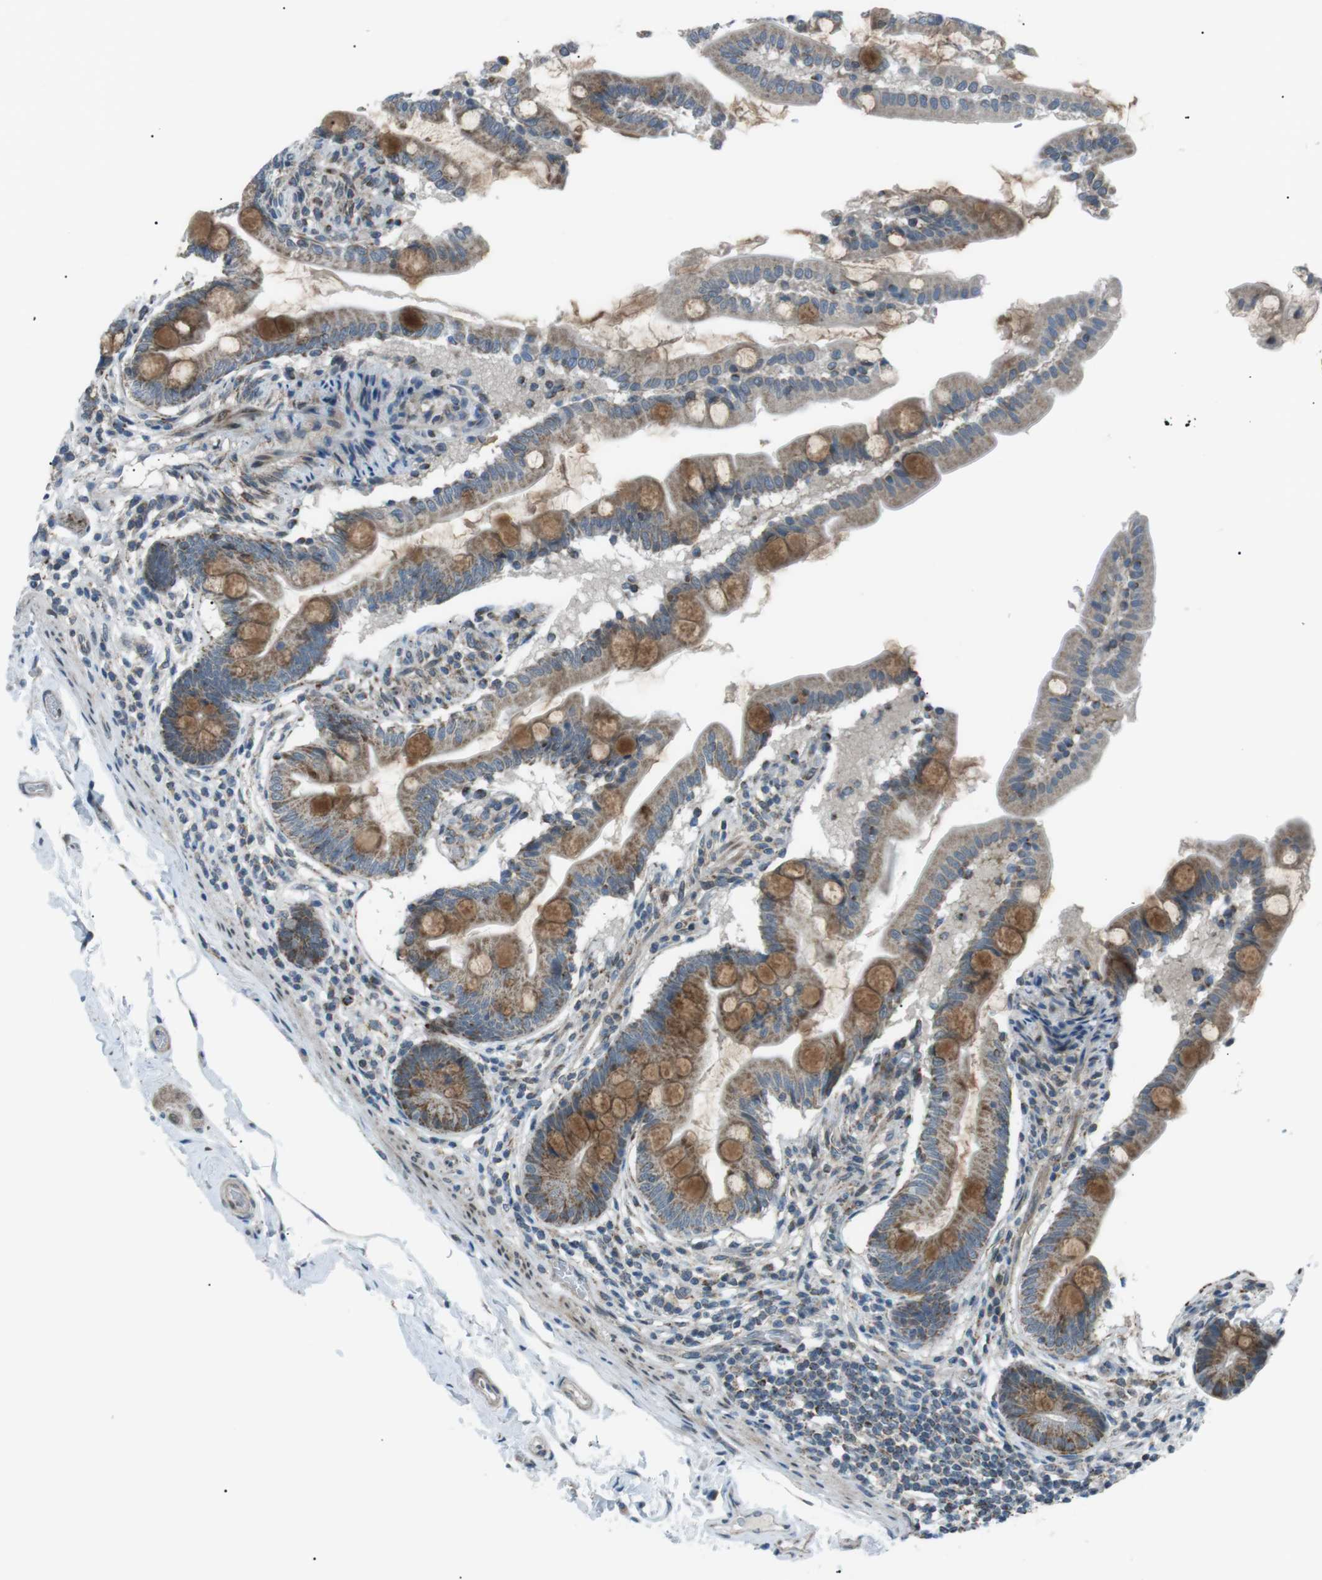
{"staining": {"intensity": "strong", "quantity": ">75%", "location": "cytoplasmic/membranous"}, "tissue": "small intestine", "cell_type": "Glandular cells", "image_type": "normal", "snomed": [{"axis": "morphology", "description": "Normal tissue, NOS"}, {"axis": "topography", "description": "Small intestine"}], "caption": "DAB (3,3'-diaminobenzidine) immunohistochemical staining of normal small intestine reveals strong cytoplasmic/membranous protein staining in approximately >75% of glandular cells. The staining was performed using DAB (3,3'-diaminobenzidine), with brown indicating positive protein expression. Nuclei are stained blue with hematoxylin.", "gene": "ARID5B", "patient": {"sex": "female", "age": 56}}